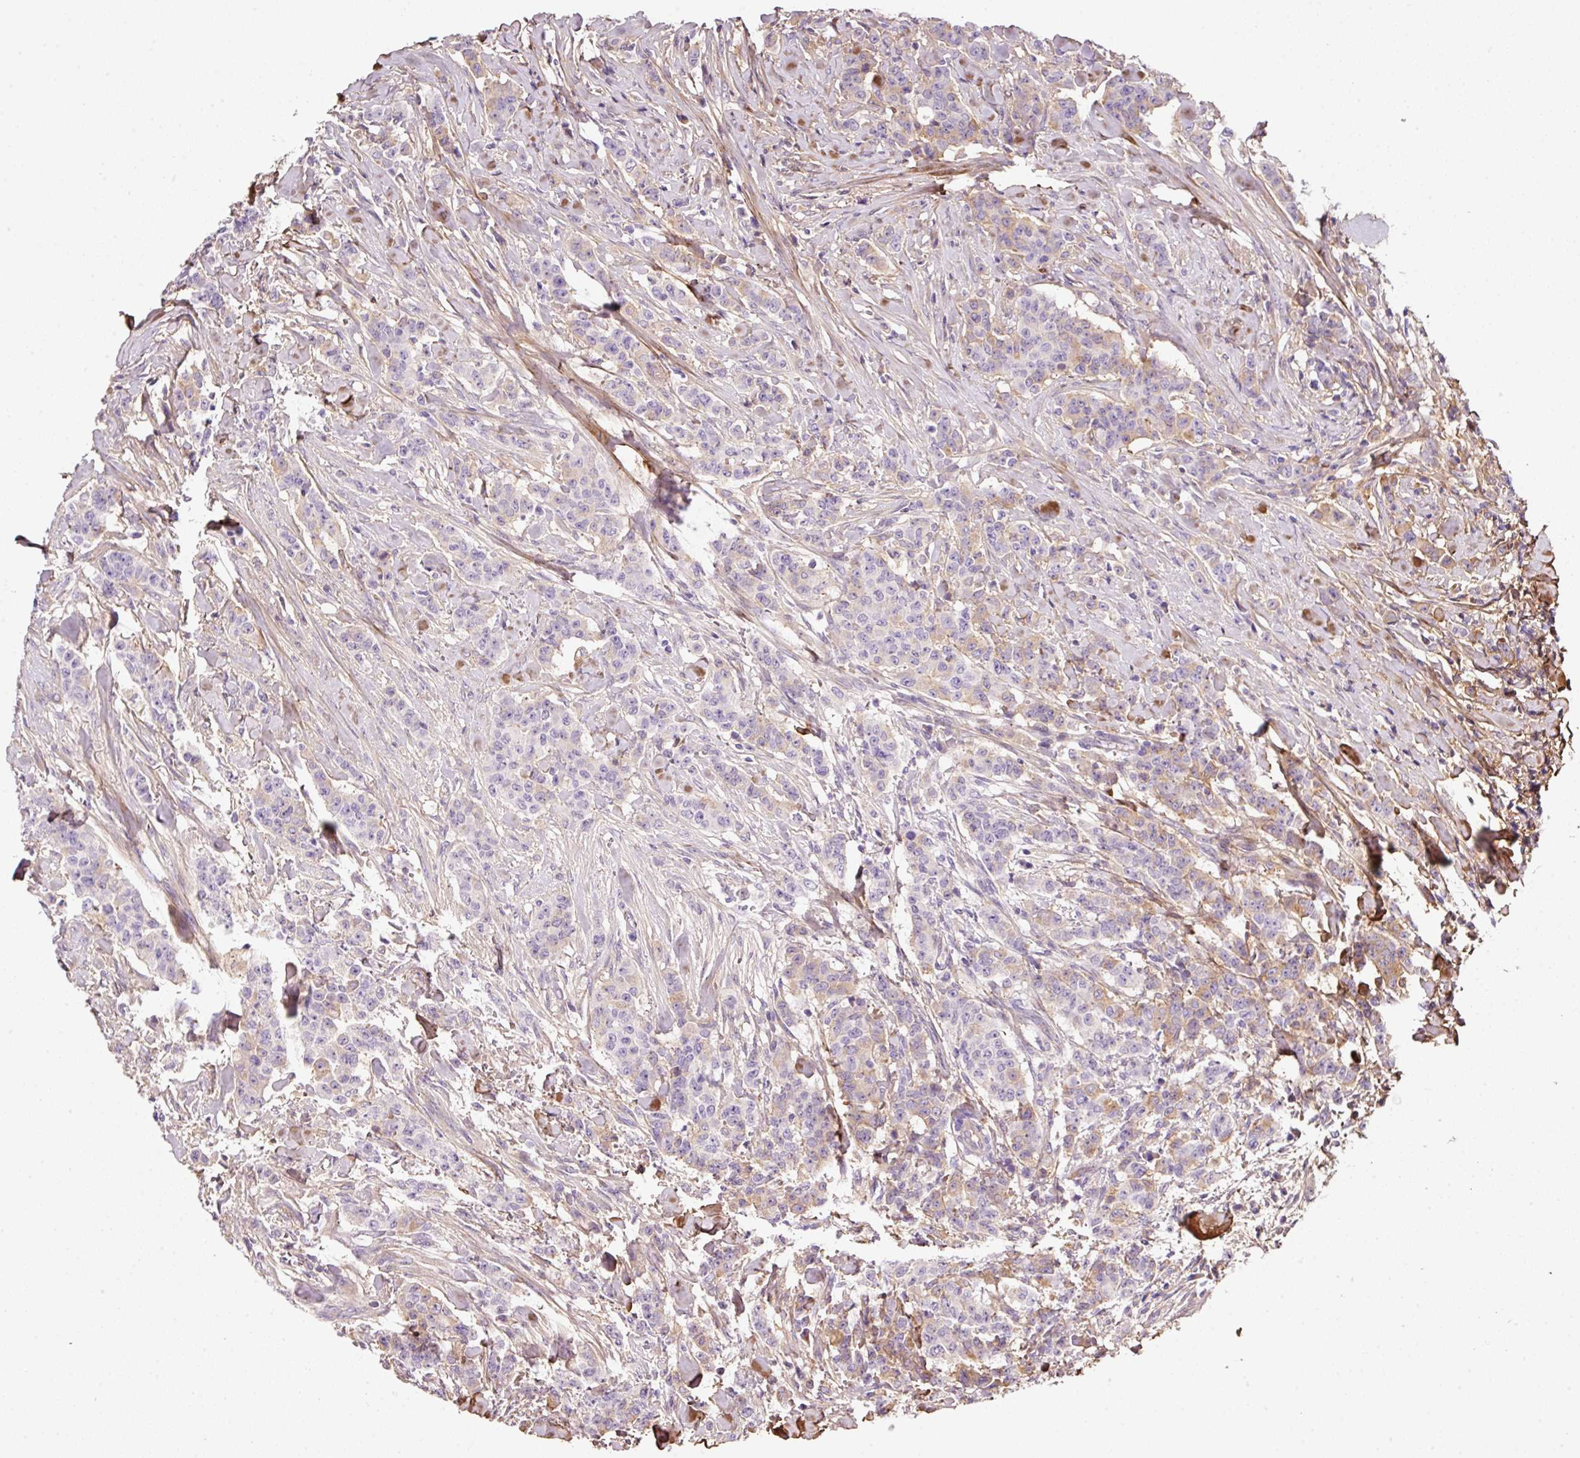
{"staining": {"intensity": "moderate", "quantity": "<25%", "location": "cytoplasmic/membranous"}, "tissue": "breast cancer", "cell_type": "Tumor cells", "image_type": "cancer", "snomed": [{"axis": "morphology", "description": "Duct carcinoma"}, {"axis": "topography", "description": "Breast"}], "caption": "Moderate cytoplasmic/membranous positivity for a protein is identified in approximately <25% of tumor cells of breast intraductal carcinoma using immunohistochemistry (IHC).", "gene": "SOS2", "patient": {"sex": "female", "age": 40}}